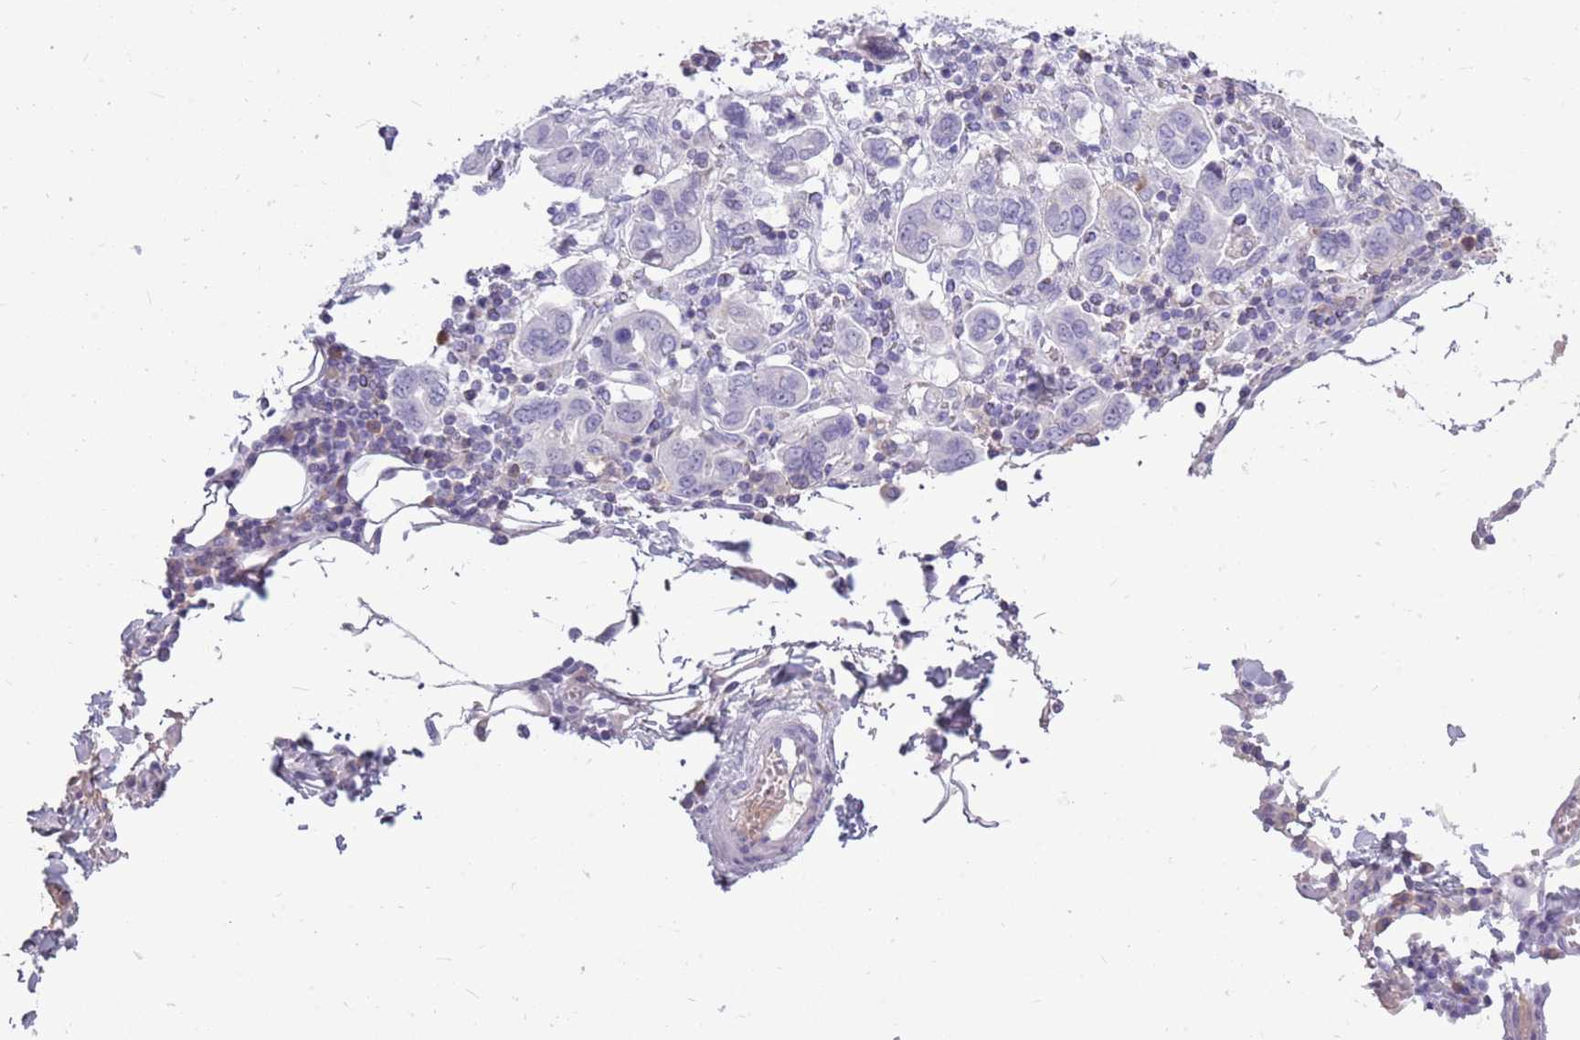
{"staining": {"intensity": "negative", "quantity": "none", "location": "none"}, "tissue": "stomach cancer", "cell_type": "Tumor cells", "image_type": "cancer", "snomed": [{"axis": "morphology", "description": "Adenocarcinoma, NOS"}, {"axis": "topography", "description": "Stomach, upper"}, {"axis": "topography", "description": "Stomach"}], "caption": "Protein analysis of stomach cancer reveals no significant positivity in tumor cells.", "gene": "ZNF425", "patient": {"sex": "male", "age": 62}}